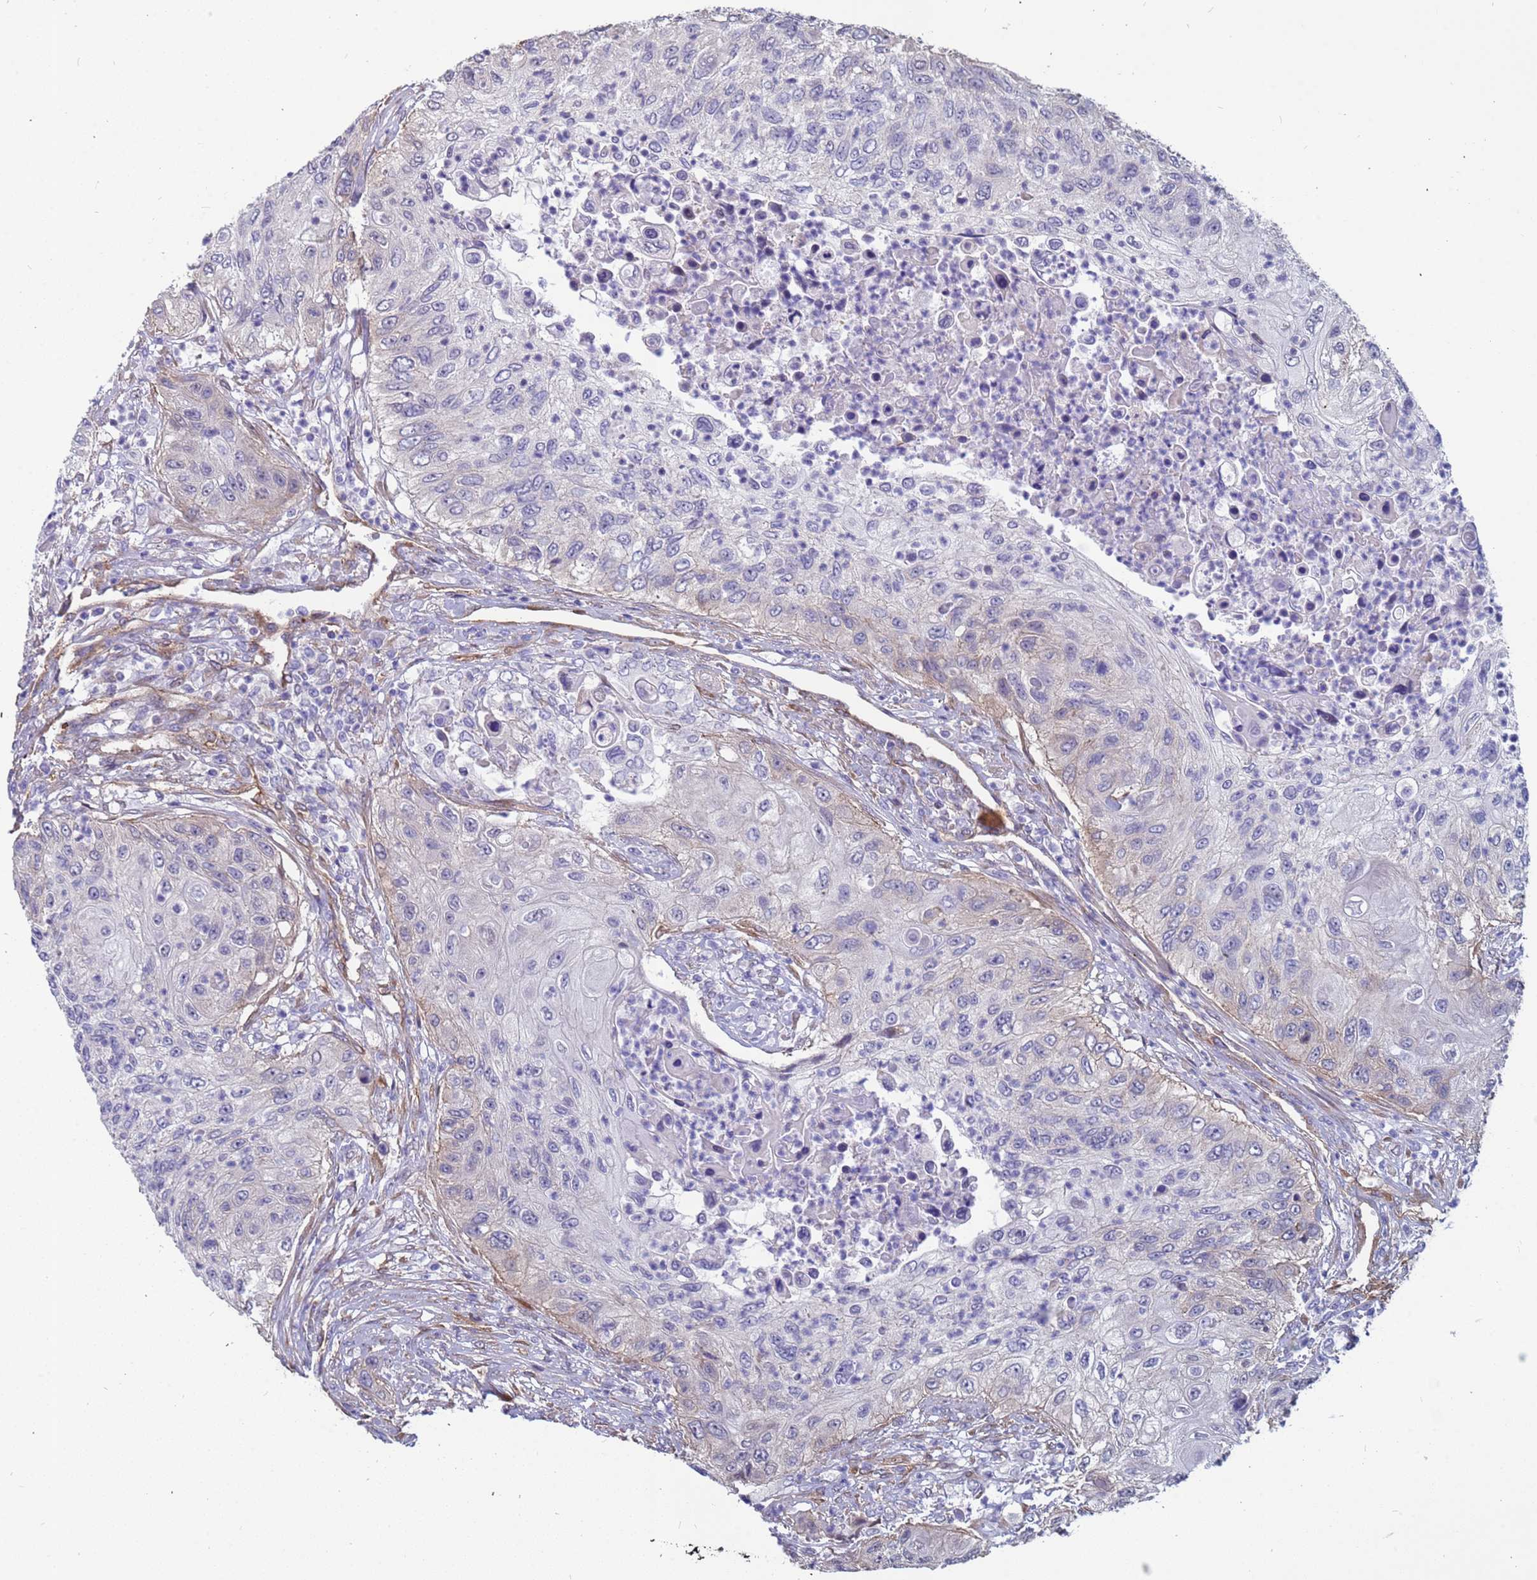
{"staining": {"intensity": "negative", "quantity": "none", "location": "none"}, "tissue": "urothelial cancer", "cell_type": "Tumor cells", "image_type": "cancer", "snomed": [{"axis": "morphology", "description": "Urothelial carcinoma, High grade"}, {"axis": "topography", "description": "Urinary bladder"}], "caption": "Immunohistochemistry of human urothelial cancer exhibits no expression in tumor cells.", "gene": "EHD2", "patient": {"sex": "female", "age": 60}}